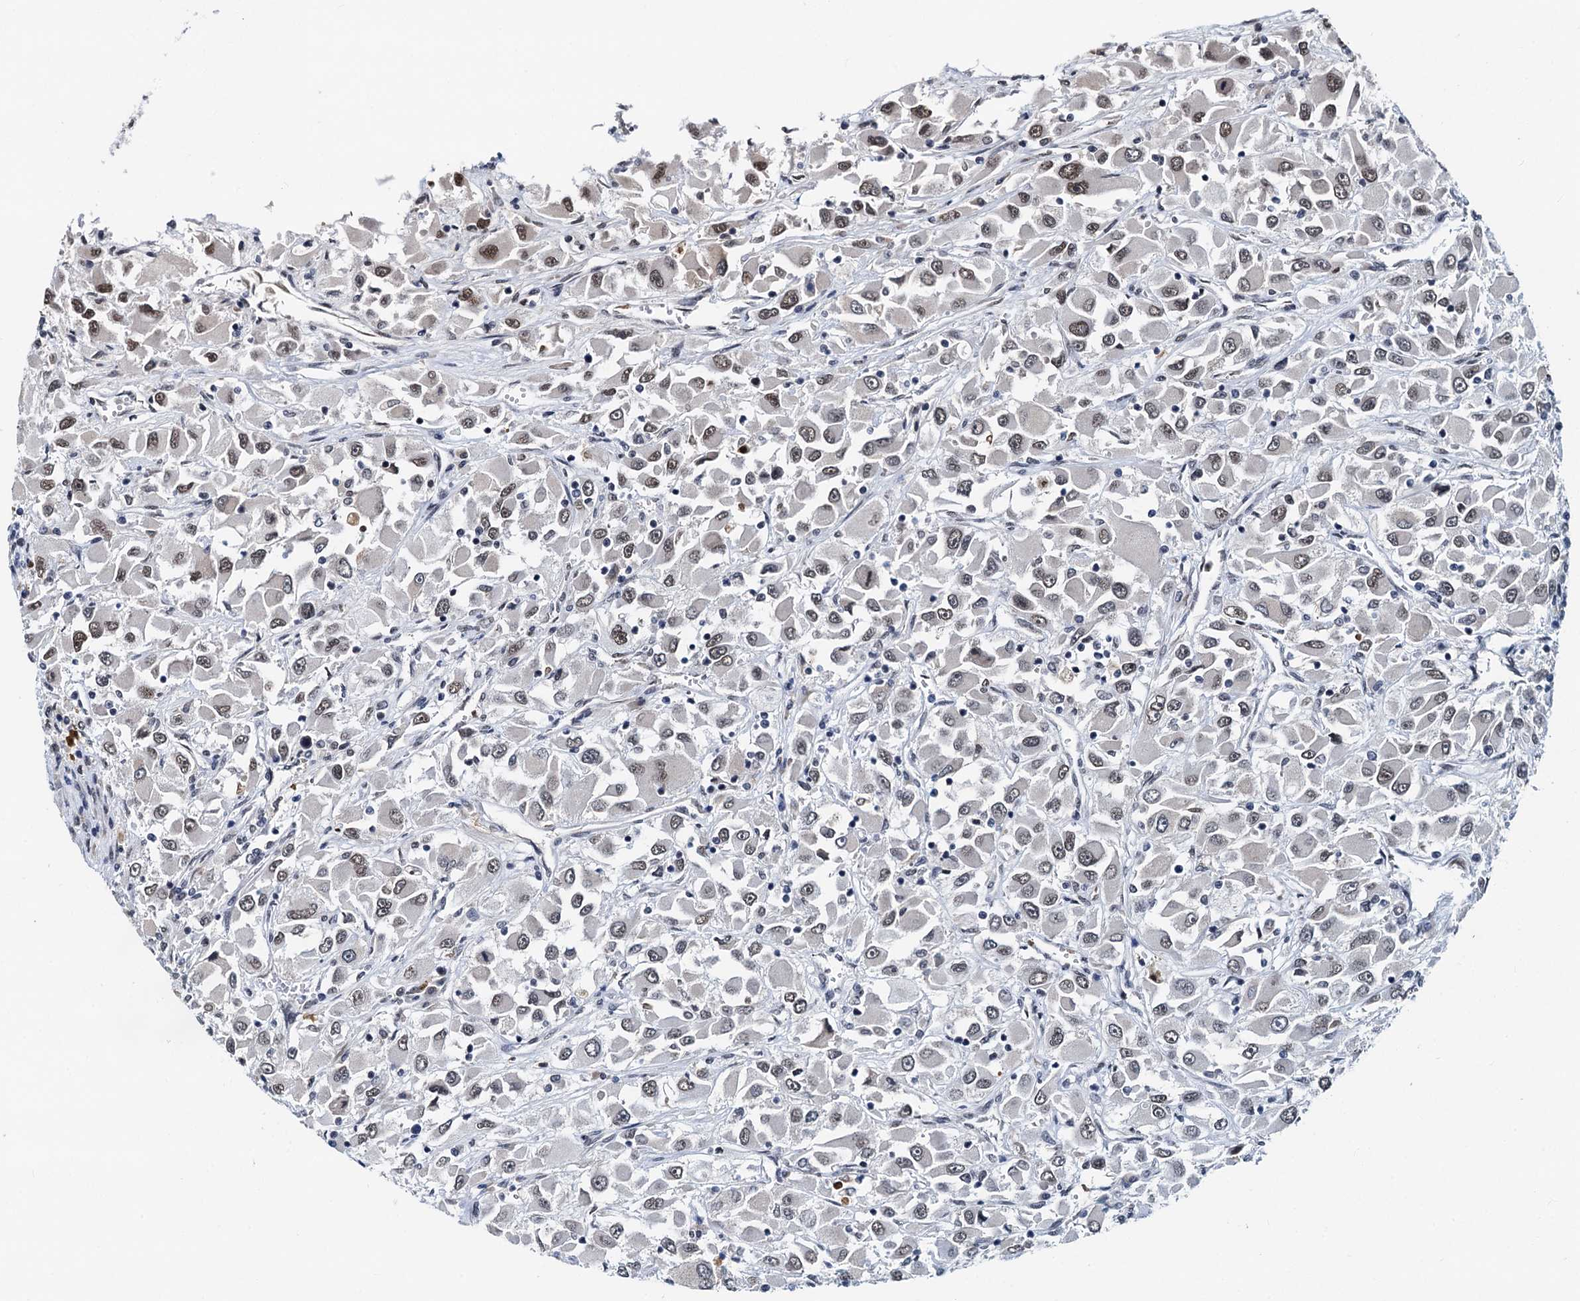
{"staining": {"intensity": "moderate", "quantity": ">75%", "location": "nuclear"}, "tissue": "renal cancer", "cell_type": "Tumor cells", "image_type": "cancer", "snomed": [{"axis": "morphology", "description": "Adenocarcinoma, NOS"}, {"axis": "topography", "description": "Kidney"}], "caption": "IHC image of adenocarcinoma (renal) stained for a protein (brown), which shows medium levels of moderate nuclear positivity in about >75% of tumor cells.", "gene": "SNRPD1", "patient": {"sex": "female", "age": 52}}